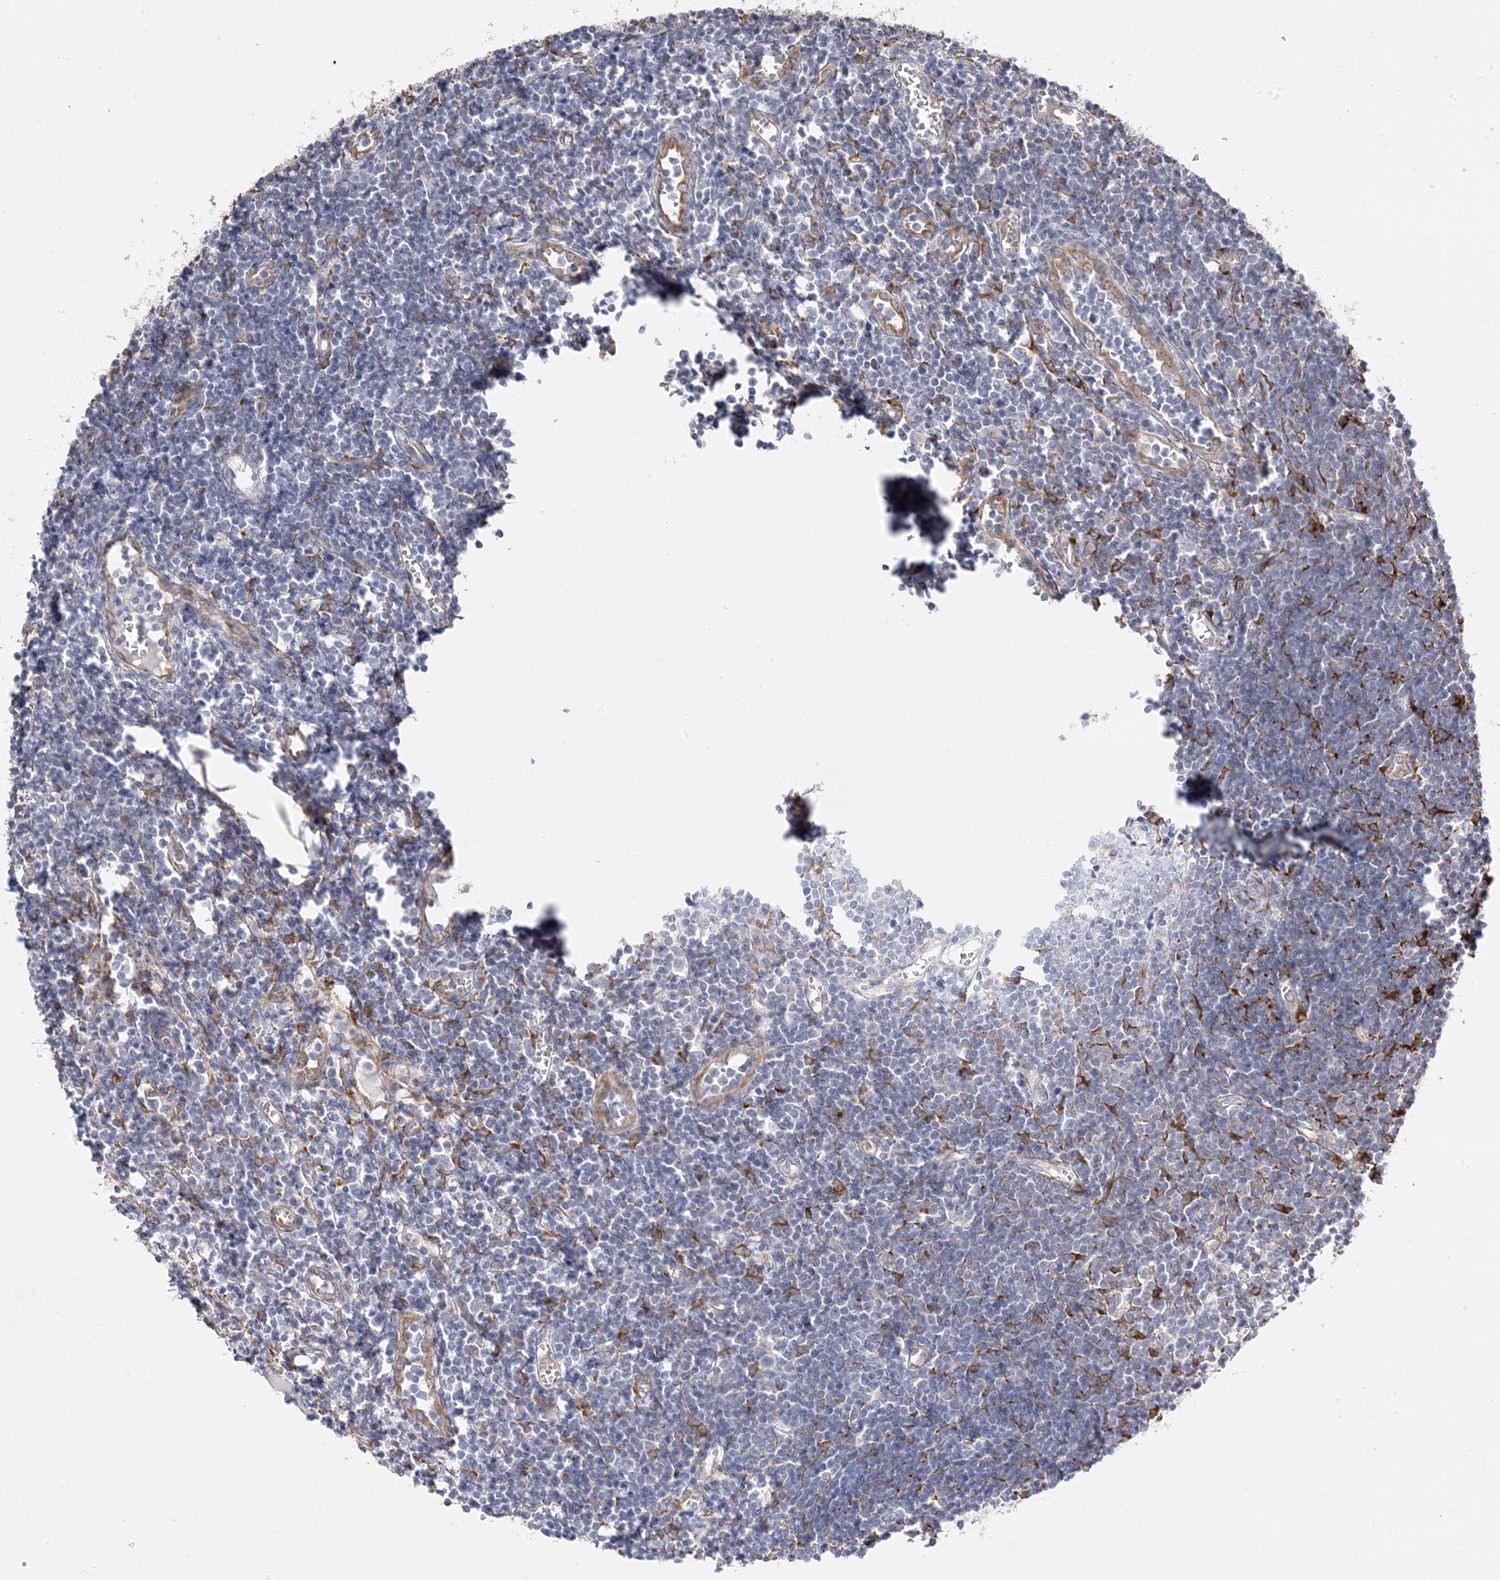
{"staining": {"intensity": "negative", "quantity": "none", "location": "none"}, "tissue": "lymph node", "cell_type": "Non-germinal center cells", "image_type": "normal", "snomed": [{"axis": "morphology", "description": "Normal tissue, NOS"}, {"axis": "morphology", "description": "Malignant melanoma, Metastatic site"}, {"axis": "topography", "description": "Lymph node"}], "caption": "Lymph node stained for a protein using immunohistochemistry displays no positivity non-germinal center cells.", "gene": "C2CD2", "patient": {"sex": "male", "age": 41}}